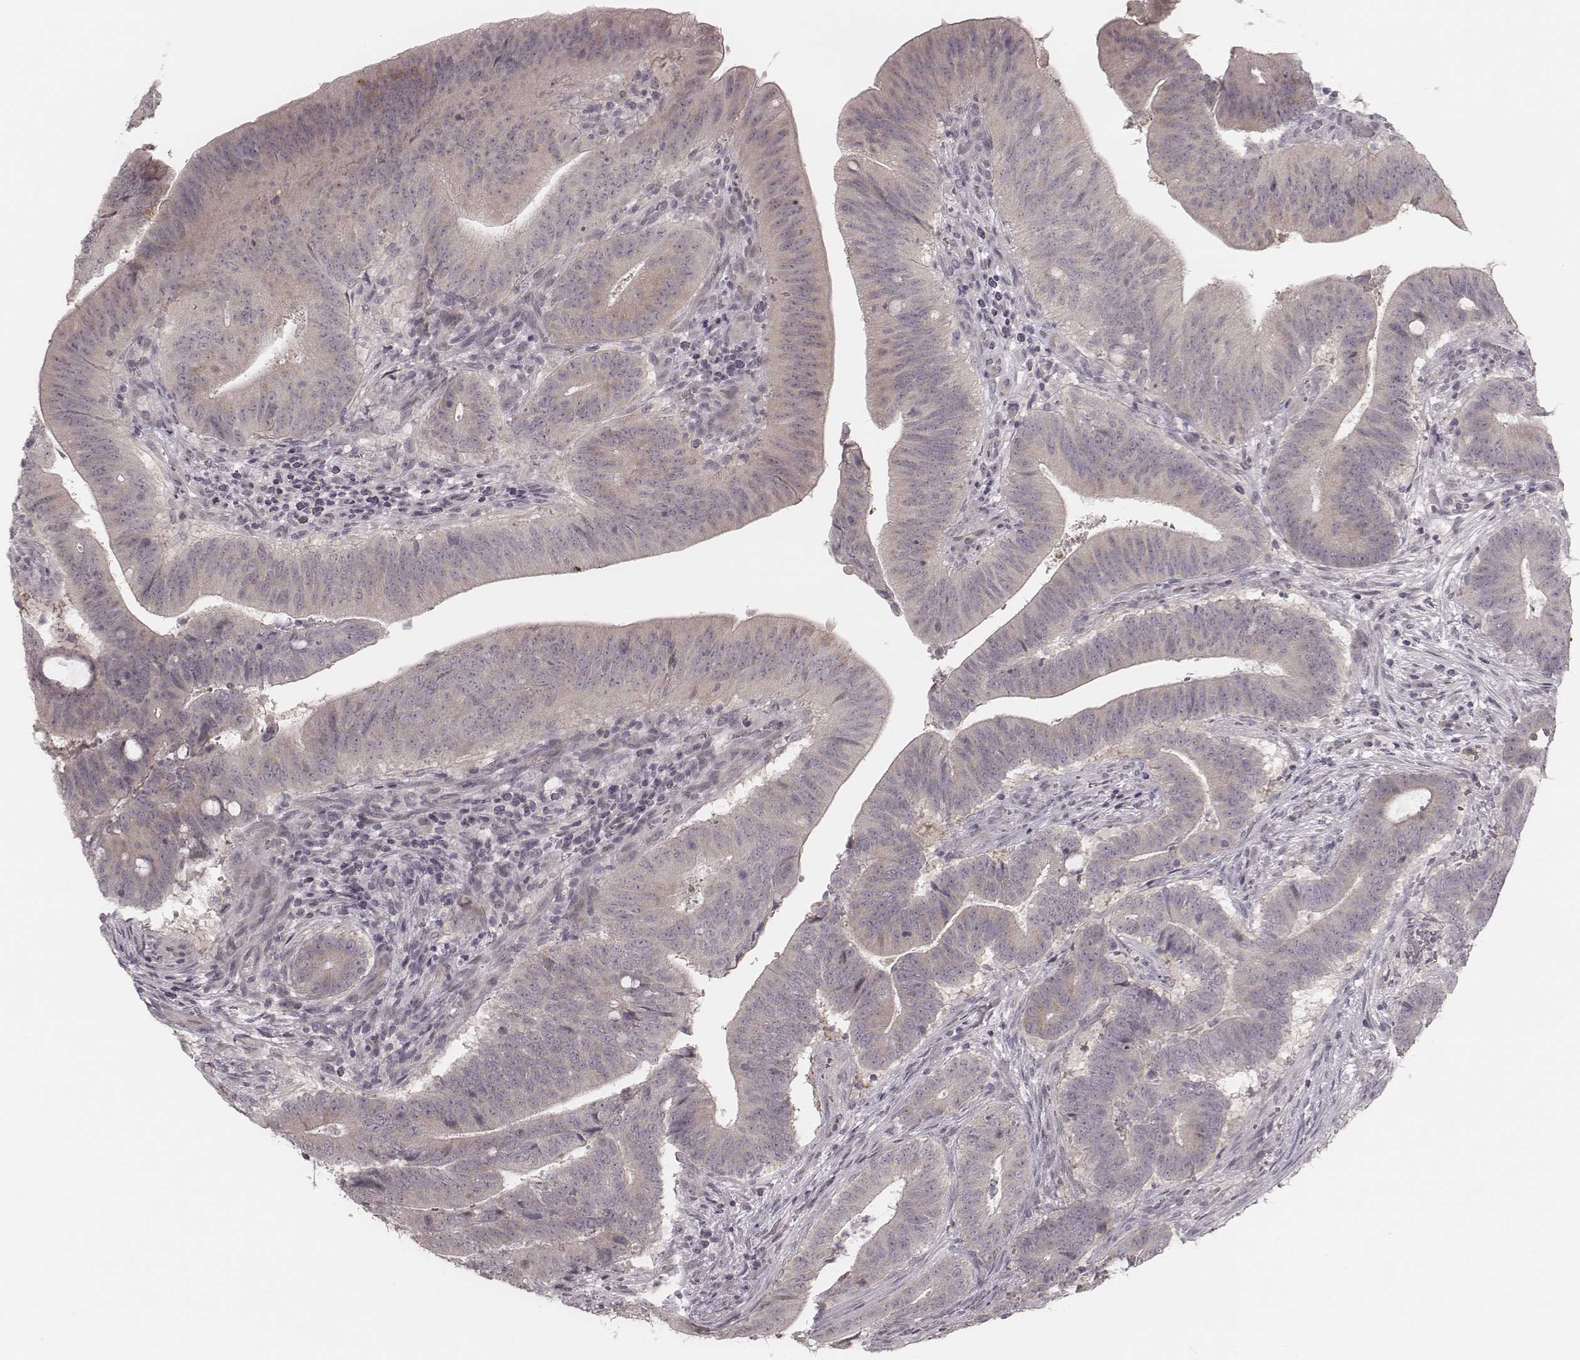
{"staining": {"intensity": "negative", "quantity": "none", "location": "none"}, "tissue": "colorectal cancer", "cell_type": "Tumor cells", "image_type": "cancer", "snomed": [{"axis": "morphology", "description": "Adenocarcinoma, NOS"}, {"axis": "topography", "description": "Colon"}], "caption": "Tumor cells show no significant staining in colorectal adenocarcinoma. The staining was performed using DAB (3,3'-diaminobenzidine) to visualize the protein expression in brown, while the nuclei were stained in blue with hematoxylin (Magnification: 20x).", "gene": "ACACB", "patient": {"sex": "female", "age": 43}}